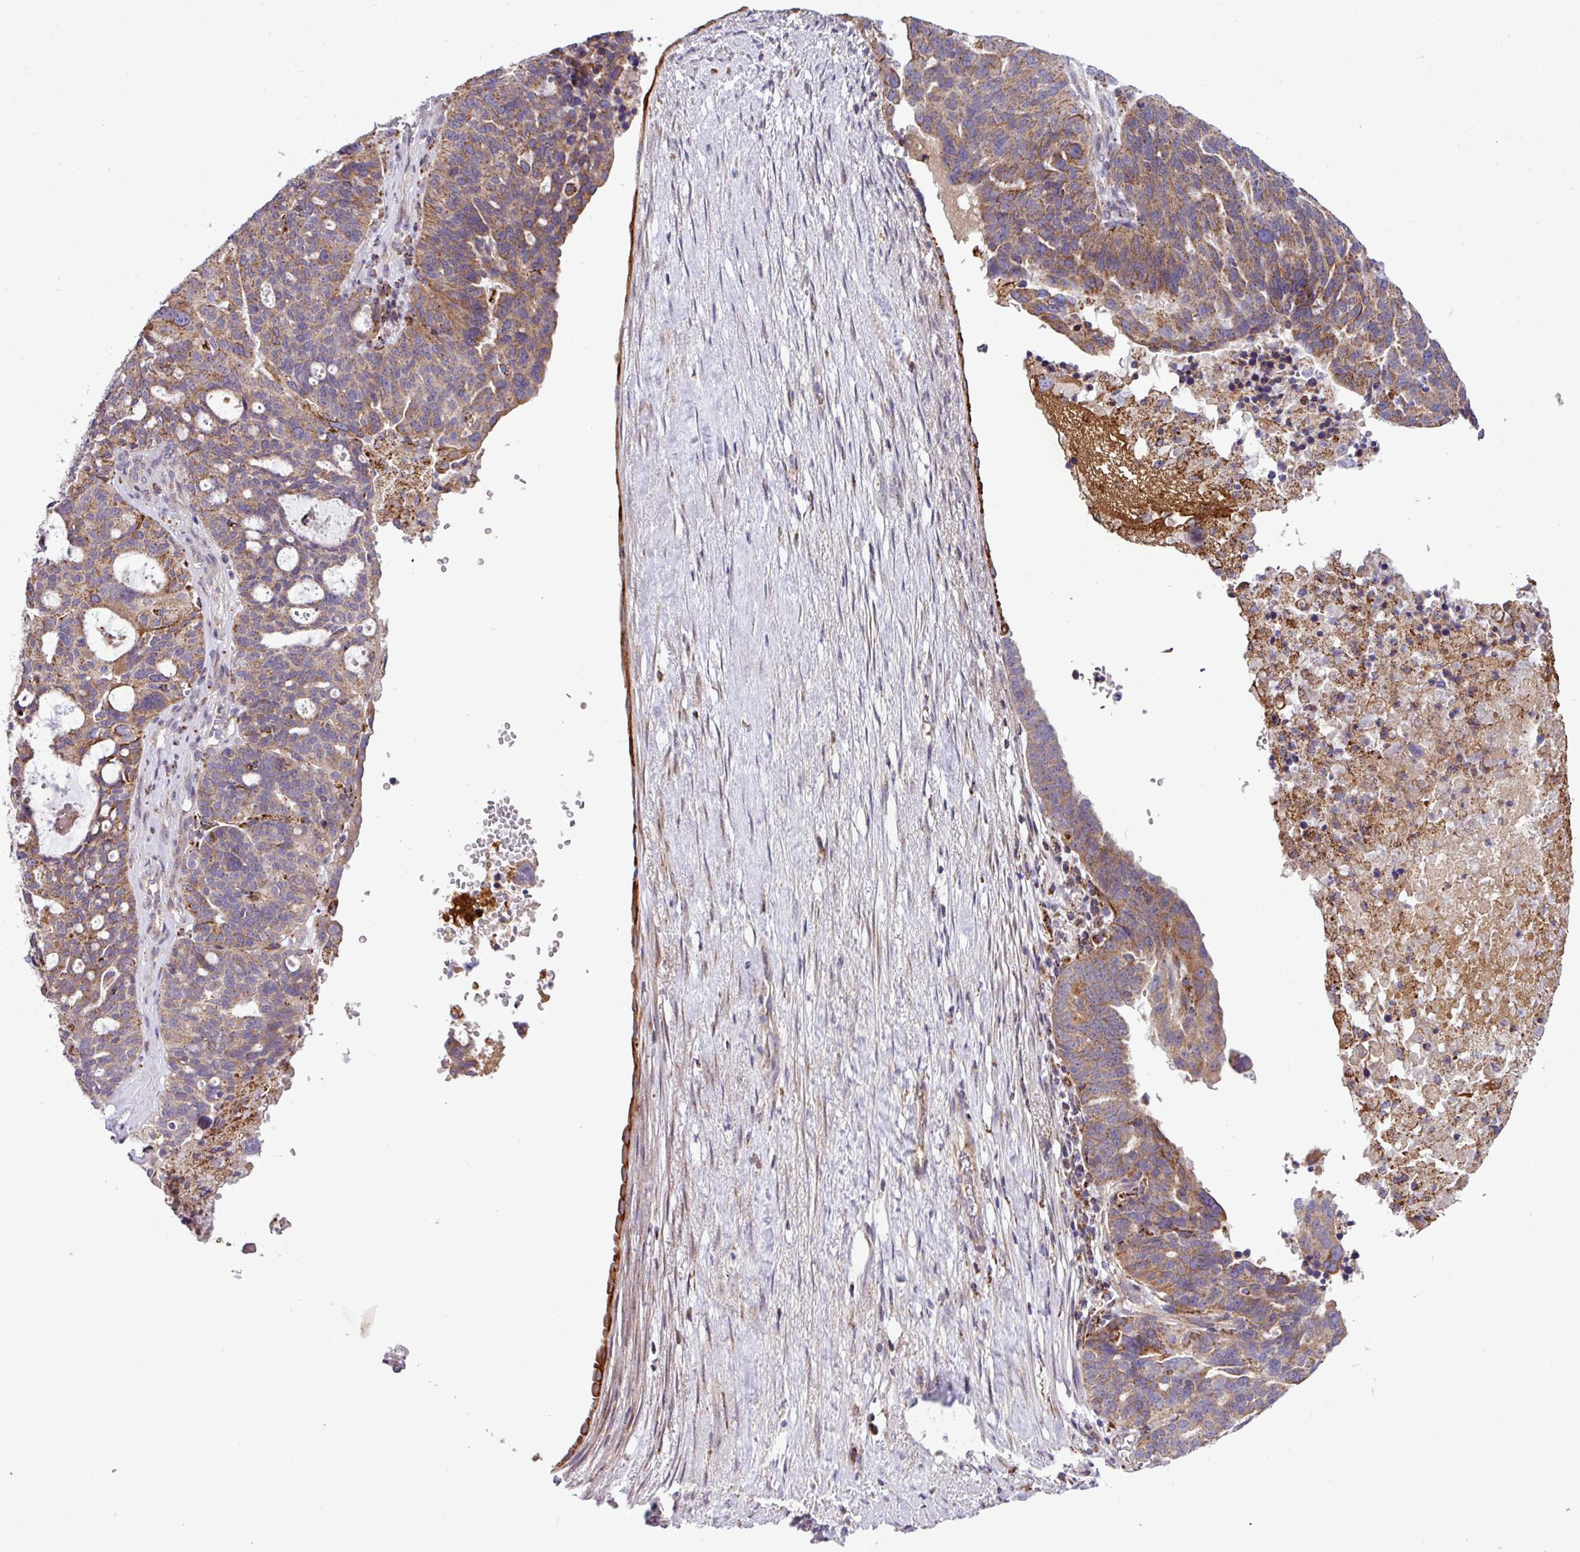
{"staining": {"intensity": "moderate", "quantity": ">75%", "location": "cytoplasmic/membranous"}, "tissue": "ovarian cancer", "cell_type": "Tumor cells", "image_type": "cancer", "snomed": [{"axis": "morphology", "description": "Cystadenocarcinoma, serous, NOS"}, {"axis": "topography", "description": "Ovary"}], "caption": "This is an image of immunohistochemistry staining of ovarian cancer (serous cystadenocarcinoma), which shows moderate positivity in the cytoplasmic/membranous of tumor cells.", "gene": "ZNF569", "patient": {"sex": "female", "age": 59}}